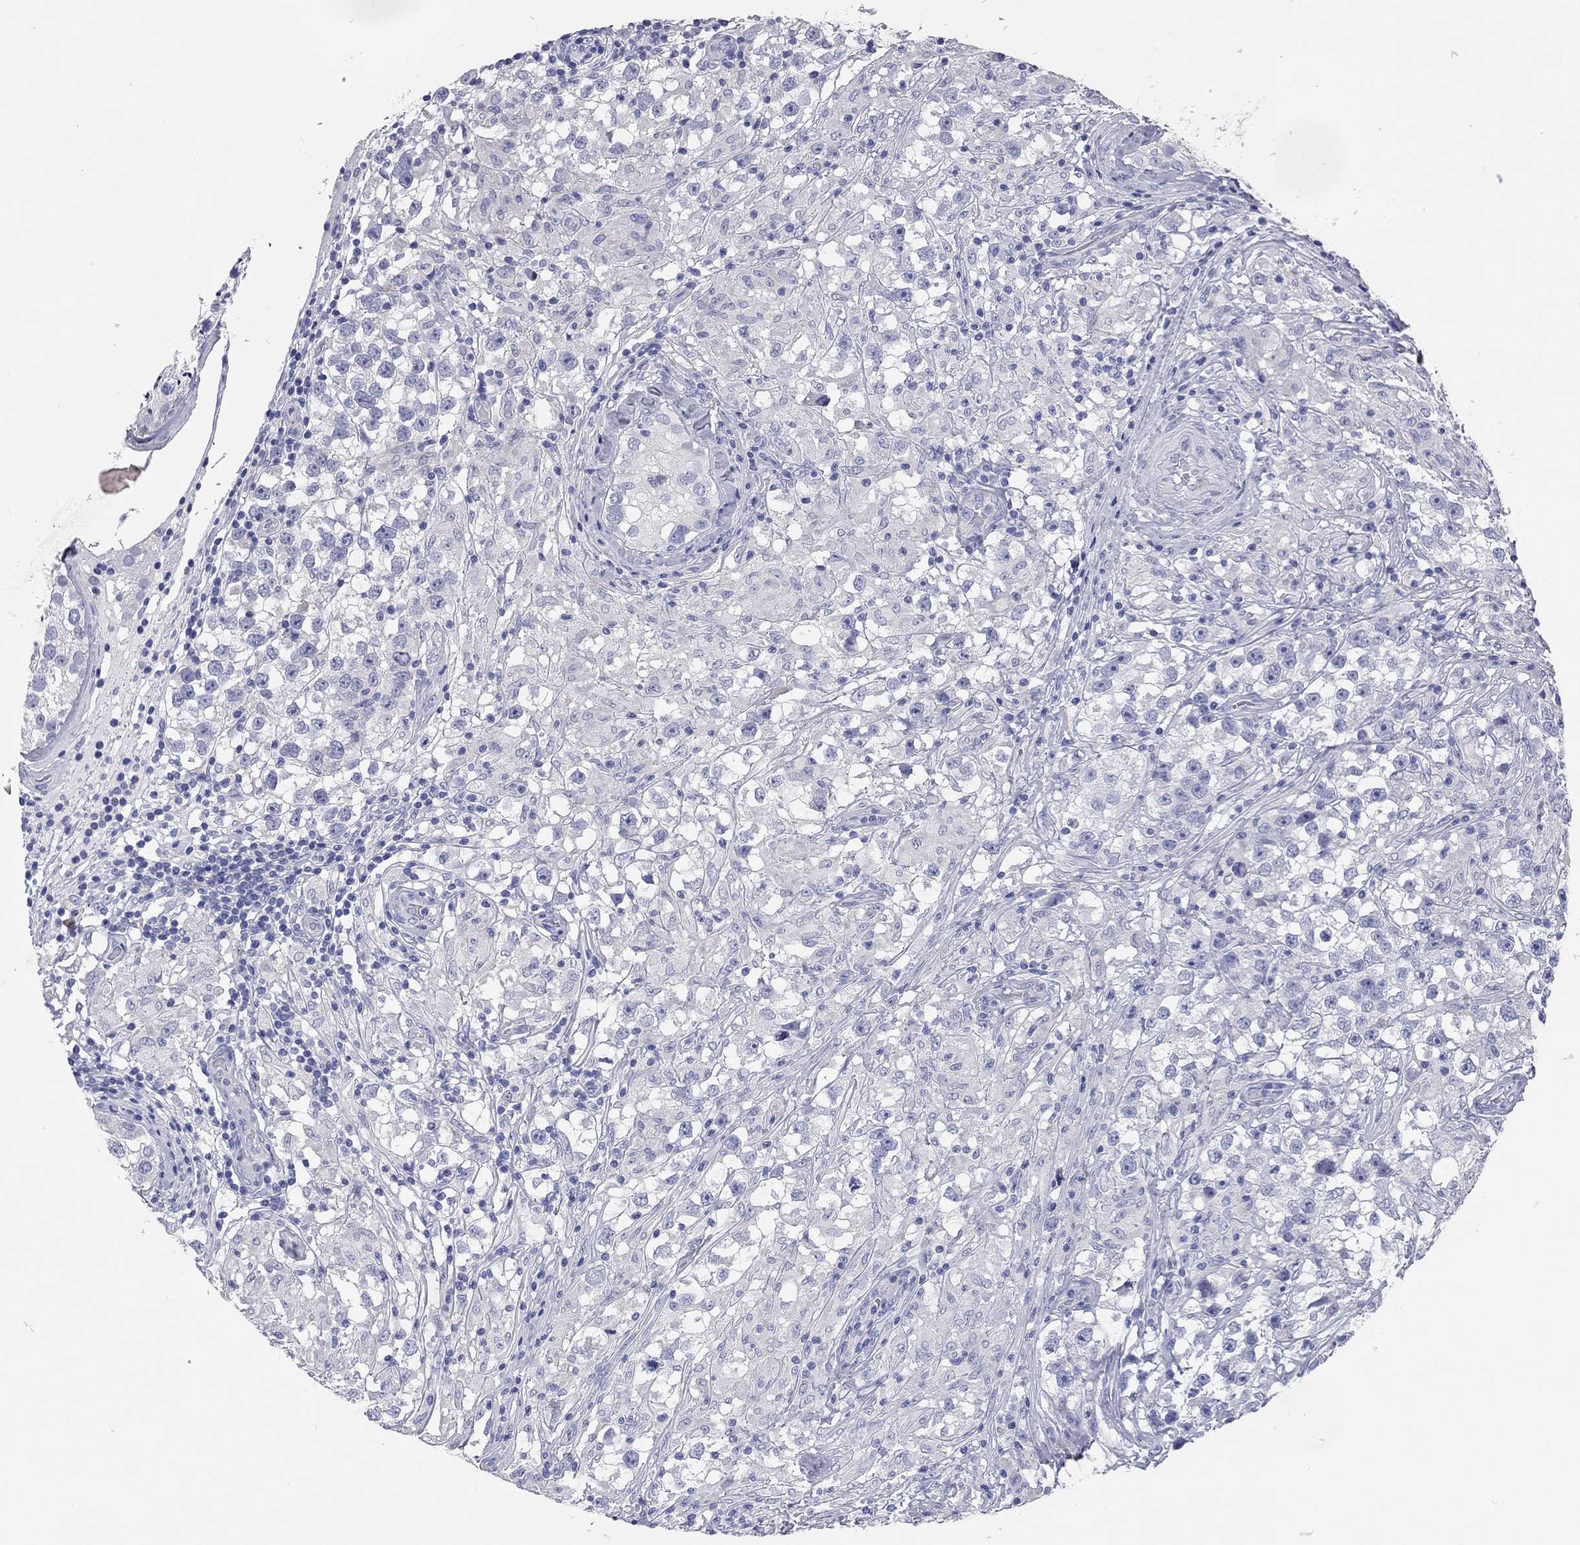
{"staining": {"intensity": "negative", "quantity": "none", "location": "none"}, "tissue": "testis cancer", "cell_type": "Tumor cells", "image_type": "cancer", "snomed": [{"axis": "morphology", "description": "Seminoma, NOS"}, {"axis": "topography", "description": "Testis"}], "caption": "Tumor cells are negative for brown protein staining in testis cancer.", "gene": "TMEM221", "patient": {"sex": "male", "age": 46}}